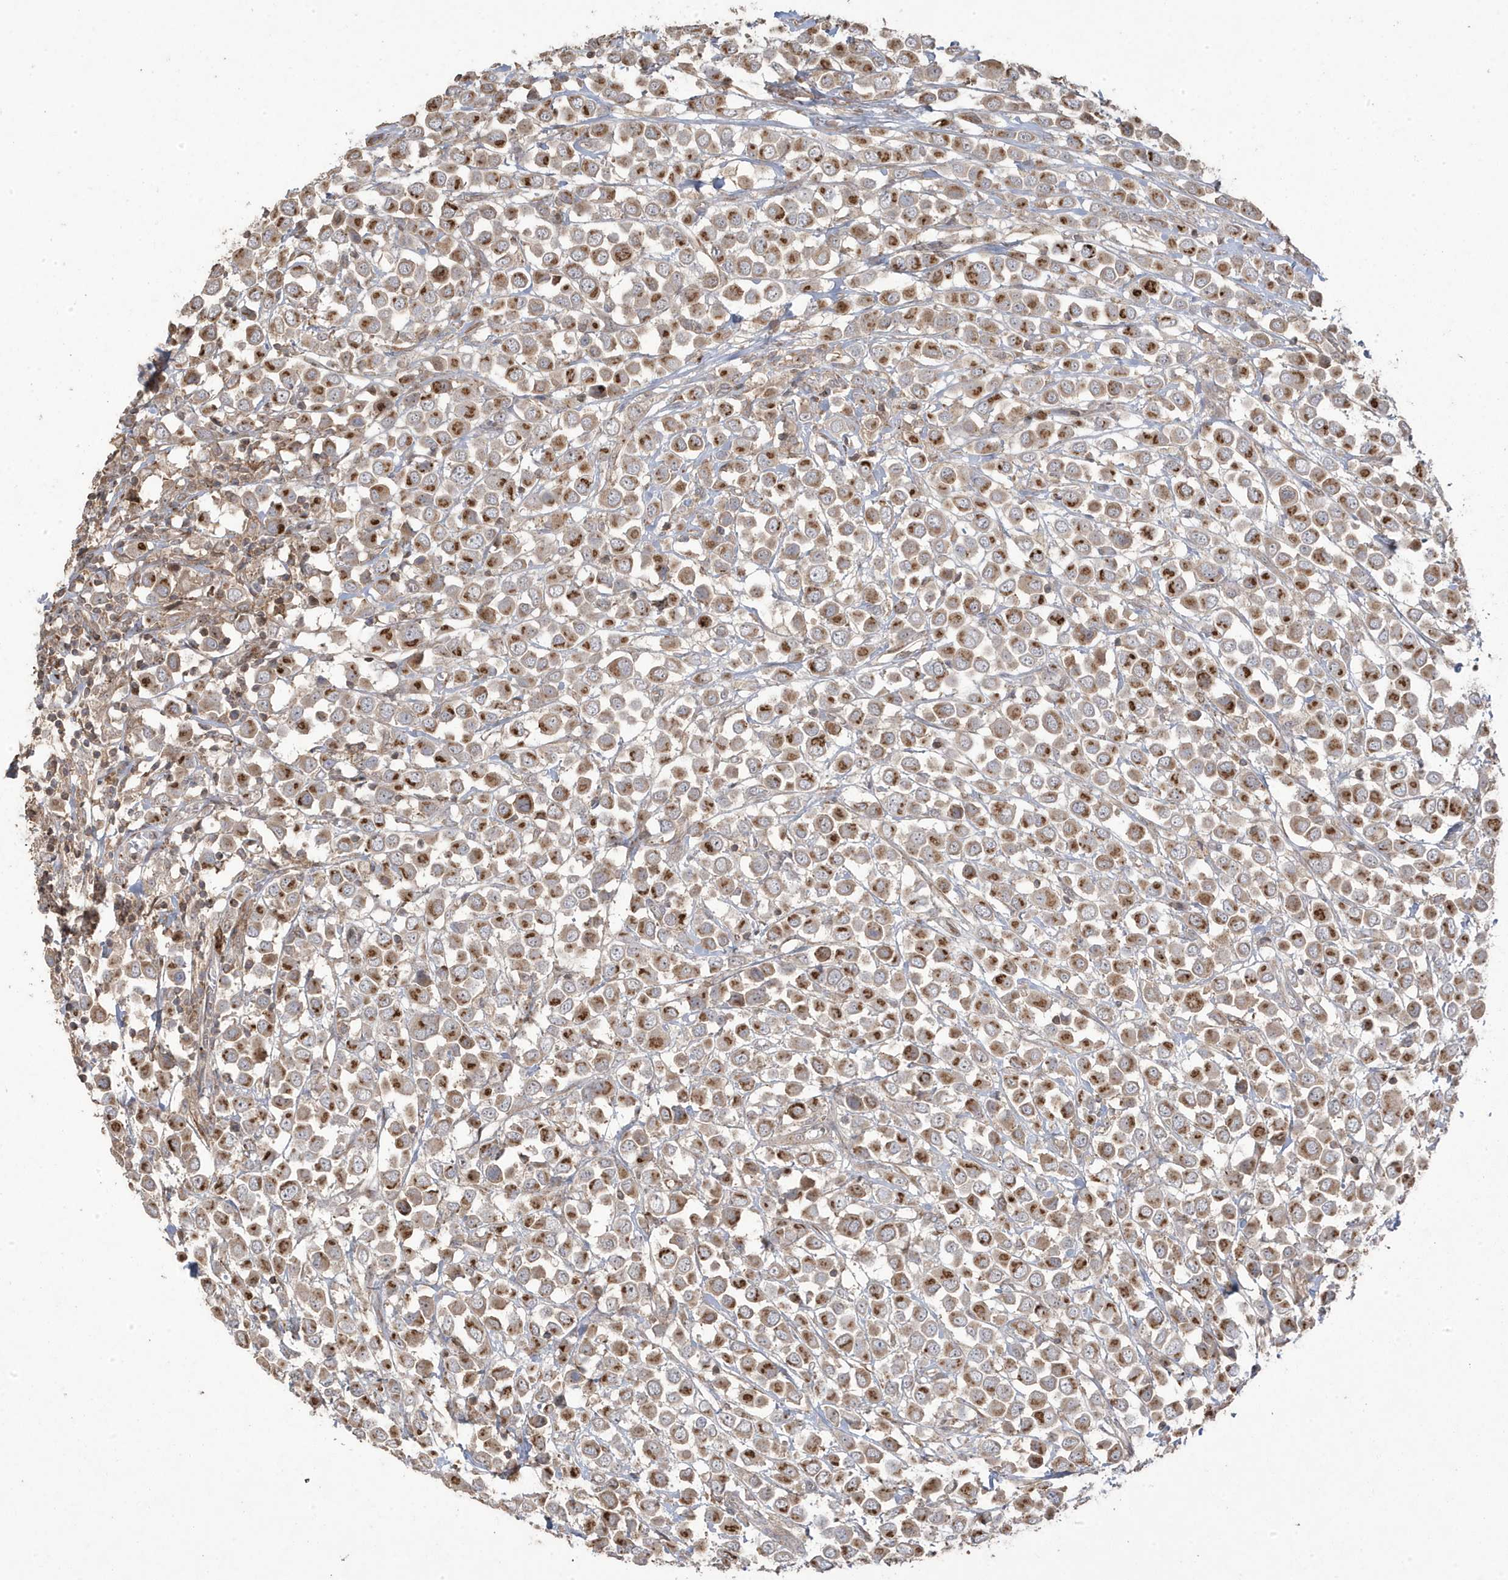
{"staining": {"intensity": "strong", "quantity": ">75%", "location": "cytoplasmic/membranous"}, "tissue": "breast cancer", "cell_type": "Tumor cells", "image_type": "cancer", "snomed": [{"axis": "morphology", "description": "Duct carcinoma"}, {"axis": "topography", "description": "Breast"}], "caption": "The micrograph displays staining of breast cancer (invasive ductal carcinoma), revealing strong cytoplasmic/membranous protein staining (brown color) within tumor cells.", "gene": "CETN3", "patient": {"sex": "female", "age": 61}}